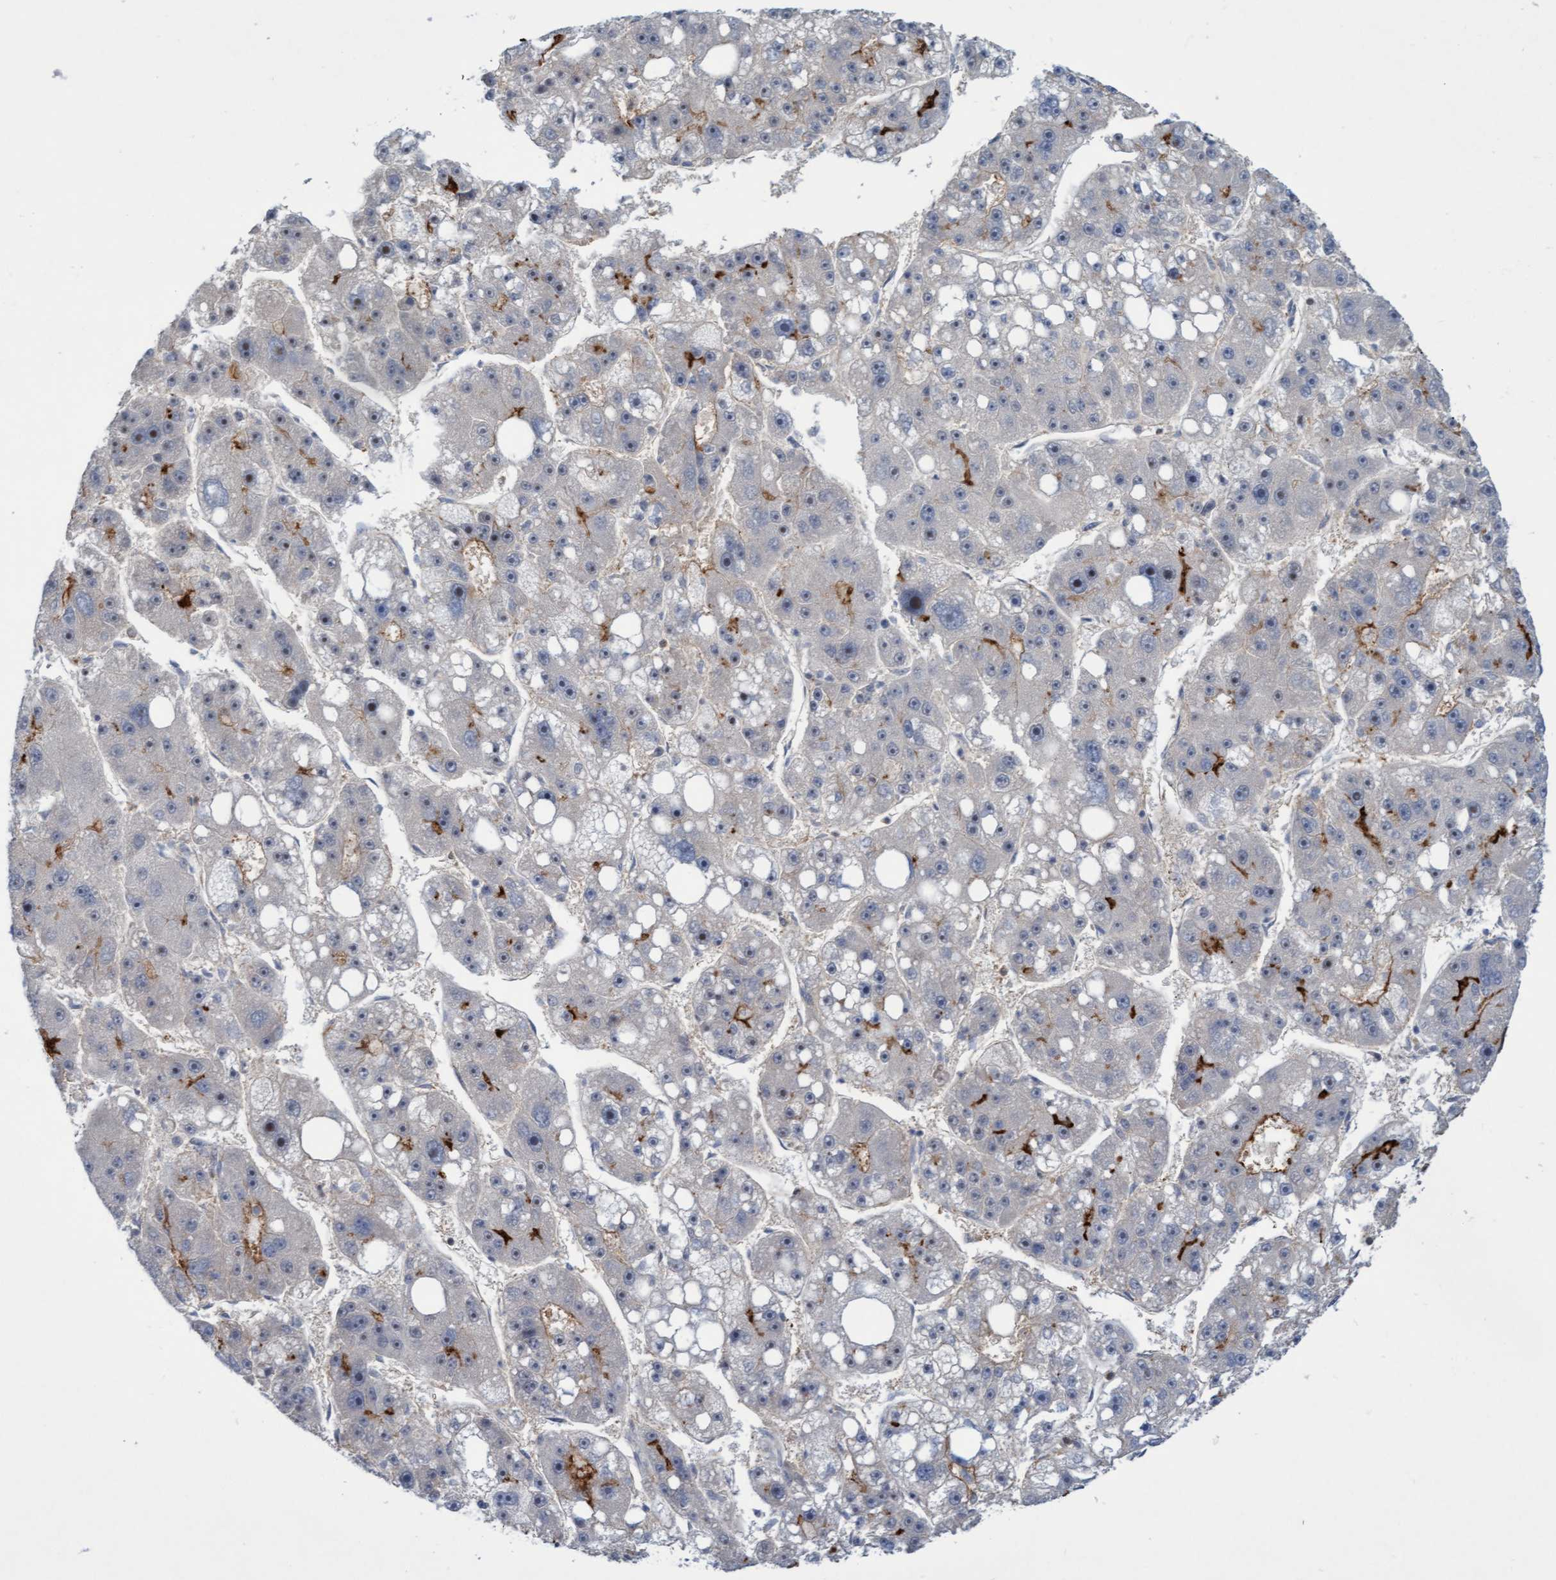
{"staining": {"intensity": "moderate", "quantity": "<25%", "location": "cytoplasmic/membranous"}, "tissue": "liver cancer", "cell_type": "Tumor cells", "image_type": "cancer", "snomed": [{"axis": "morphology", "description": "Carcinoma, Hepatocellular, NOS"}, {"axis": "topography", "description": "Liver"}], "caption": "Immunohistochemical staining of human liver hepatocellular carcinoma shows low levels of moderate cytoplasmic/membranous protein expression in approximately <25% of tumor cells.", "gene": "RAP1GAP2", "patient": {"sex": "female", "age": 61}}